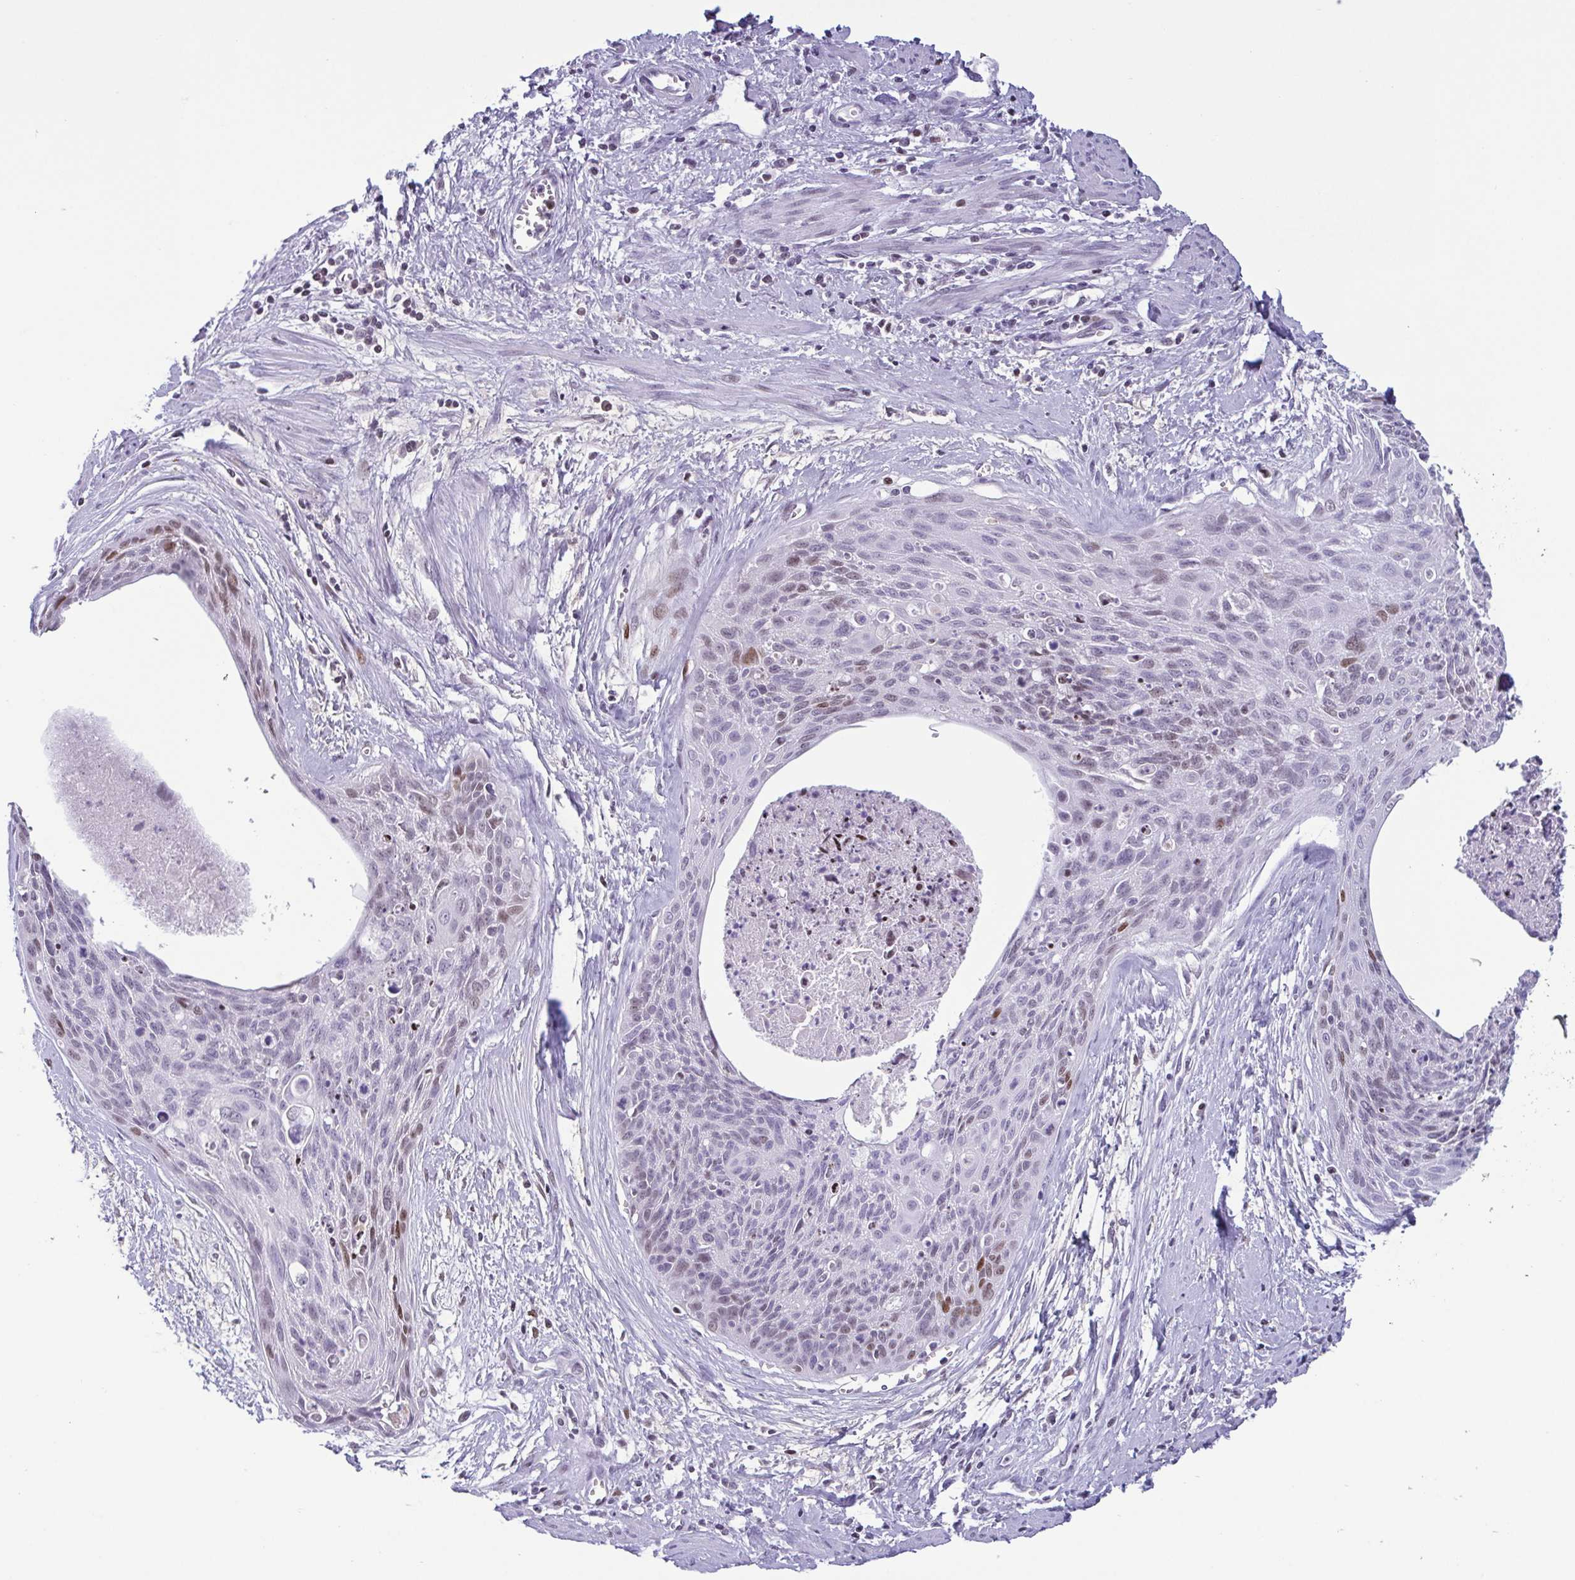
{"staining": {"intensity": "moderate", "quantity": "<25%", "location": "nuclear"}, "tissue": "cervical cancer", "cell_type": "Tumor cells", "image_type": "cancer", "snomed": [{"axis": "morphology", "description": "Squamous cell carcinoma, NOS"}, {"axis": "topography", "description": "Cervix"}], "caption": "Immunohistochemical staining of human cervical cancer (squamous cell carcinoma) reveals moderate nuclear protein positivity in about <25% of tumor cells.", "gene": "IRF1", "patient": {"sex": "female", "age": 55}}